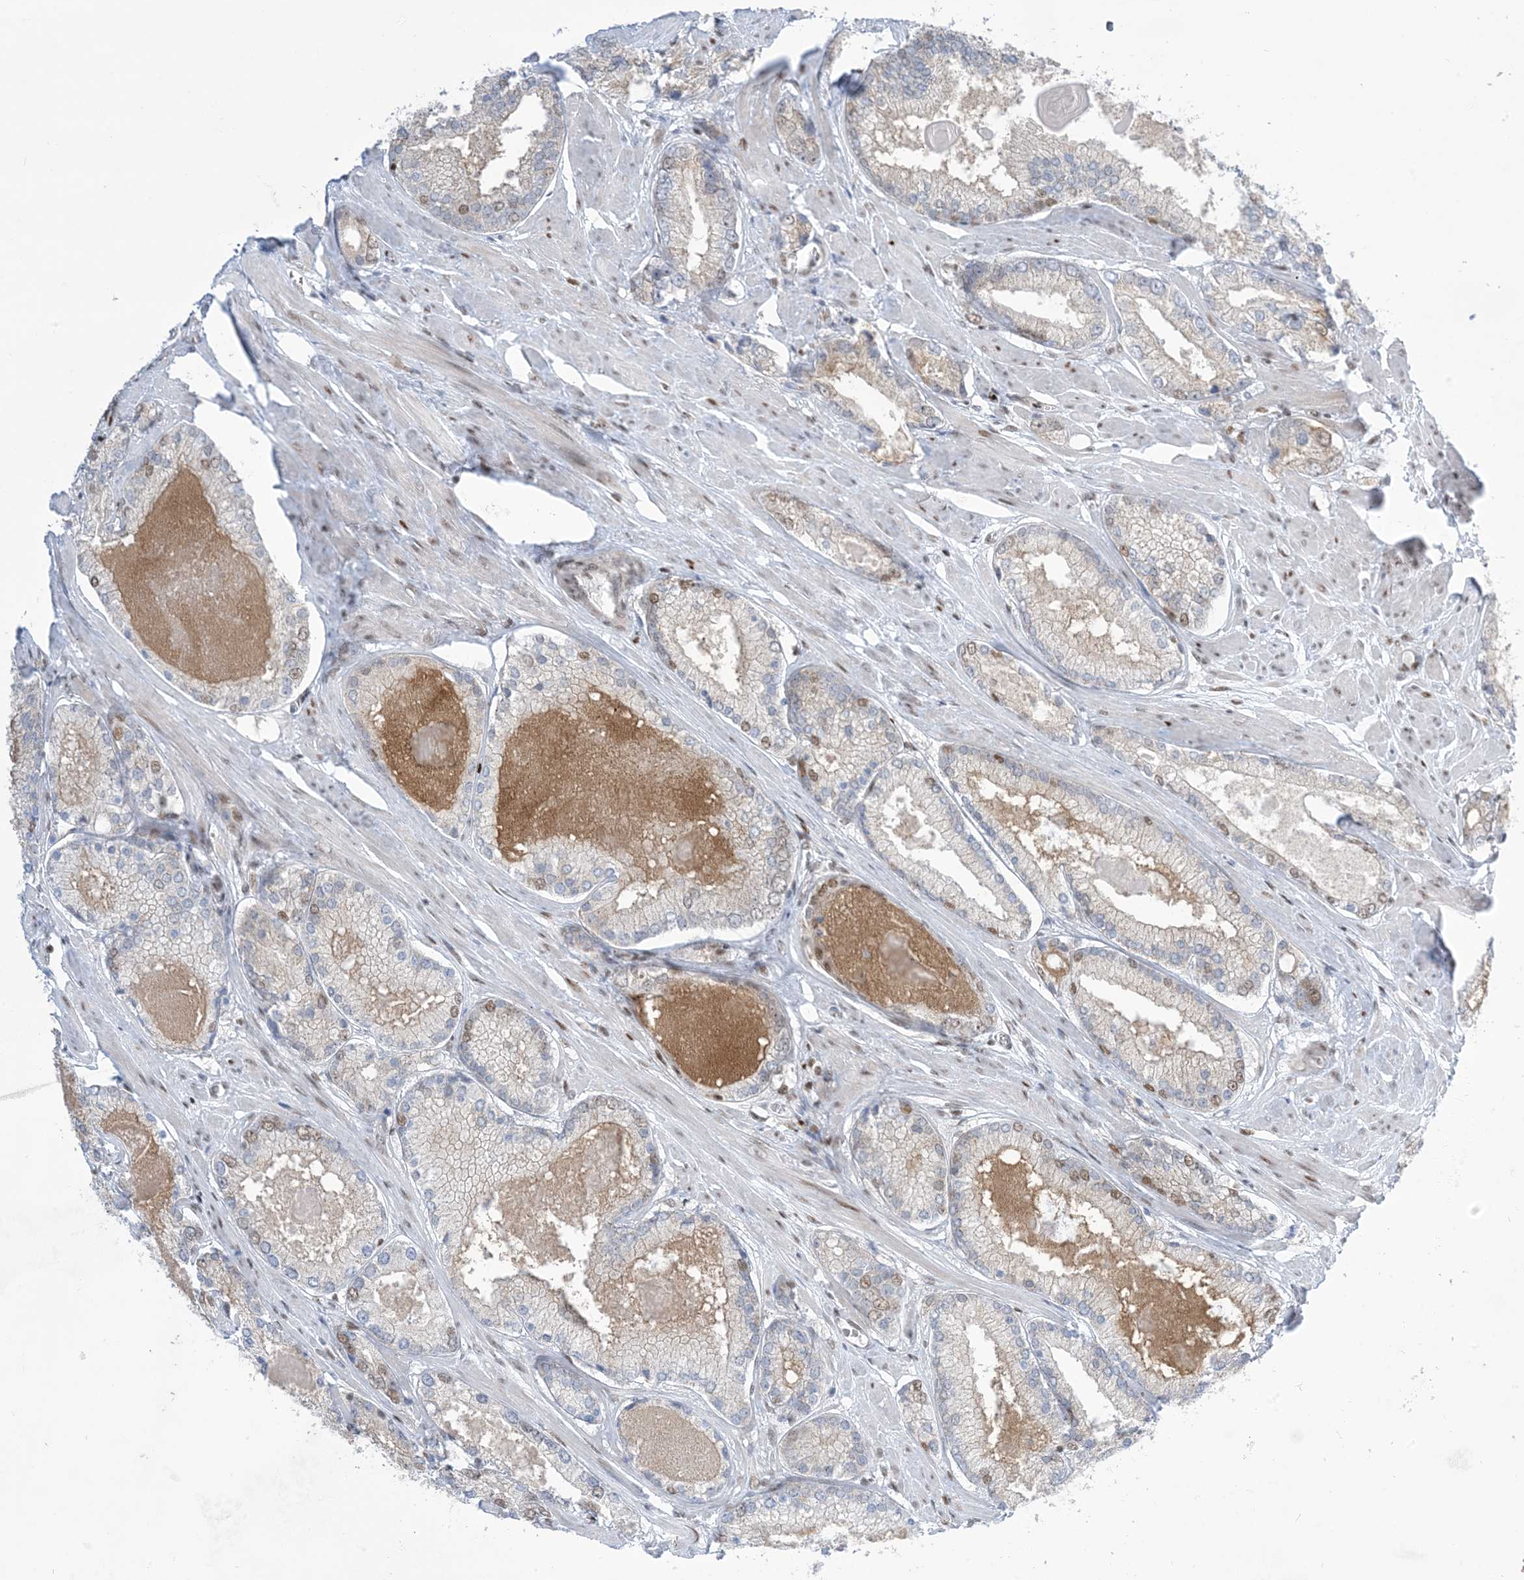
{"staining": {"intensity": "weak", "quantity": "<25%", "location": "cytoplasmic/membranous"}, "tissue": "prostate cancer", "cell_type": "Tumor cells", "image_type": "cancer", "snomed": [{"axis": "morphology", "description": "Adenocarcinoma, Low grade"}, {"axis": "topography", "description": "Prostate"}], "caption": "Immunohistochemistry (IHC) image of human prostate cancer (low-grade adenocarcinoma) stained for a protein (brown), which exhibits no staining in tumor cells.", "gene": "TFPT", "patient": {"sex": "male", "age": 54}}